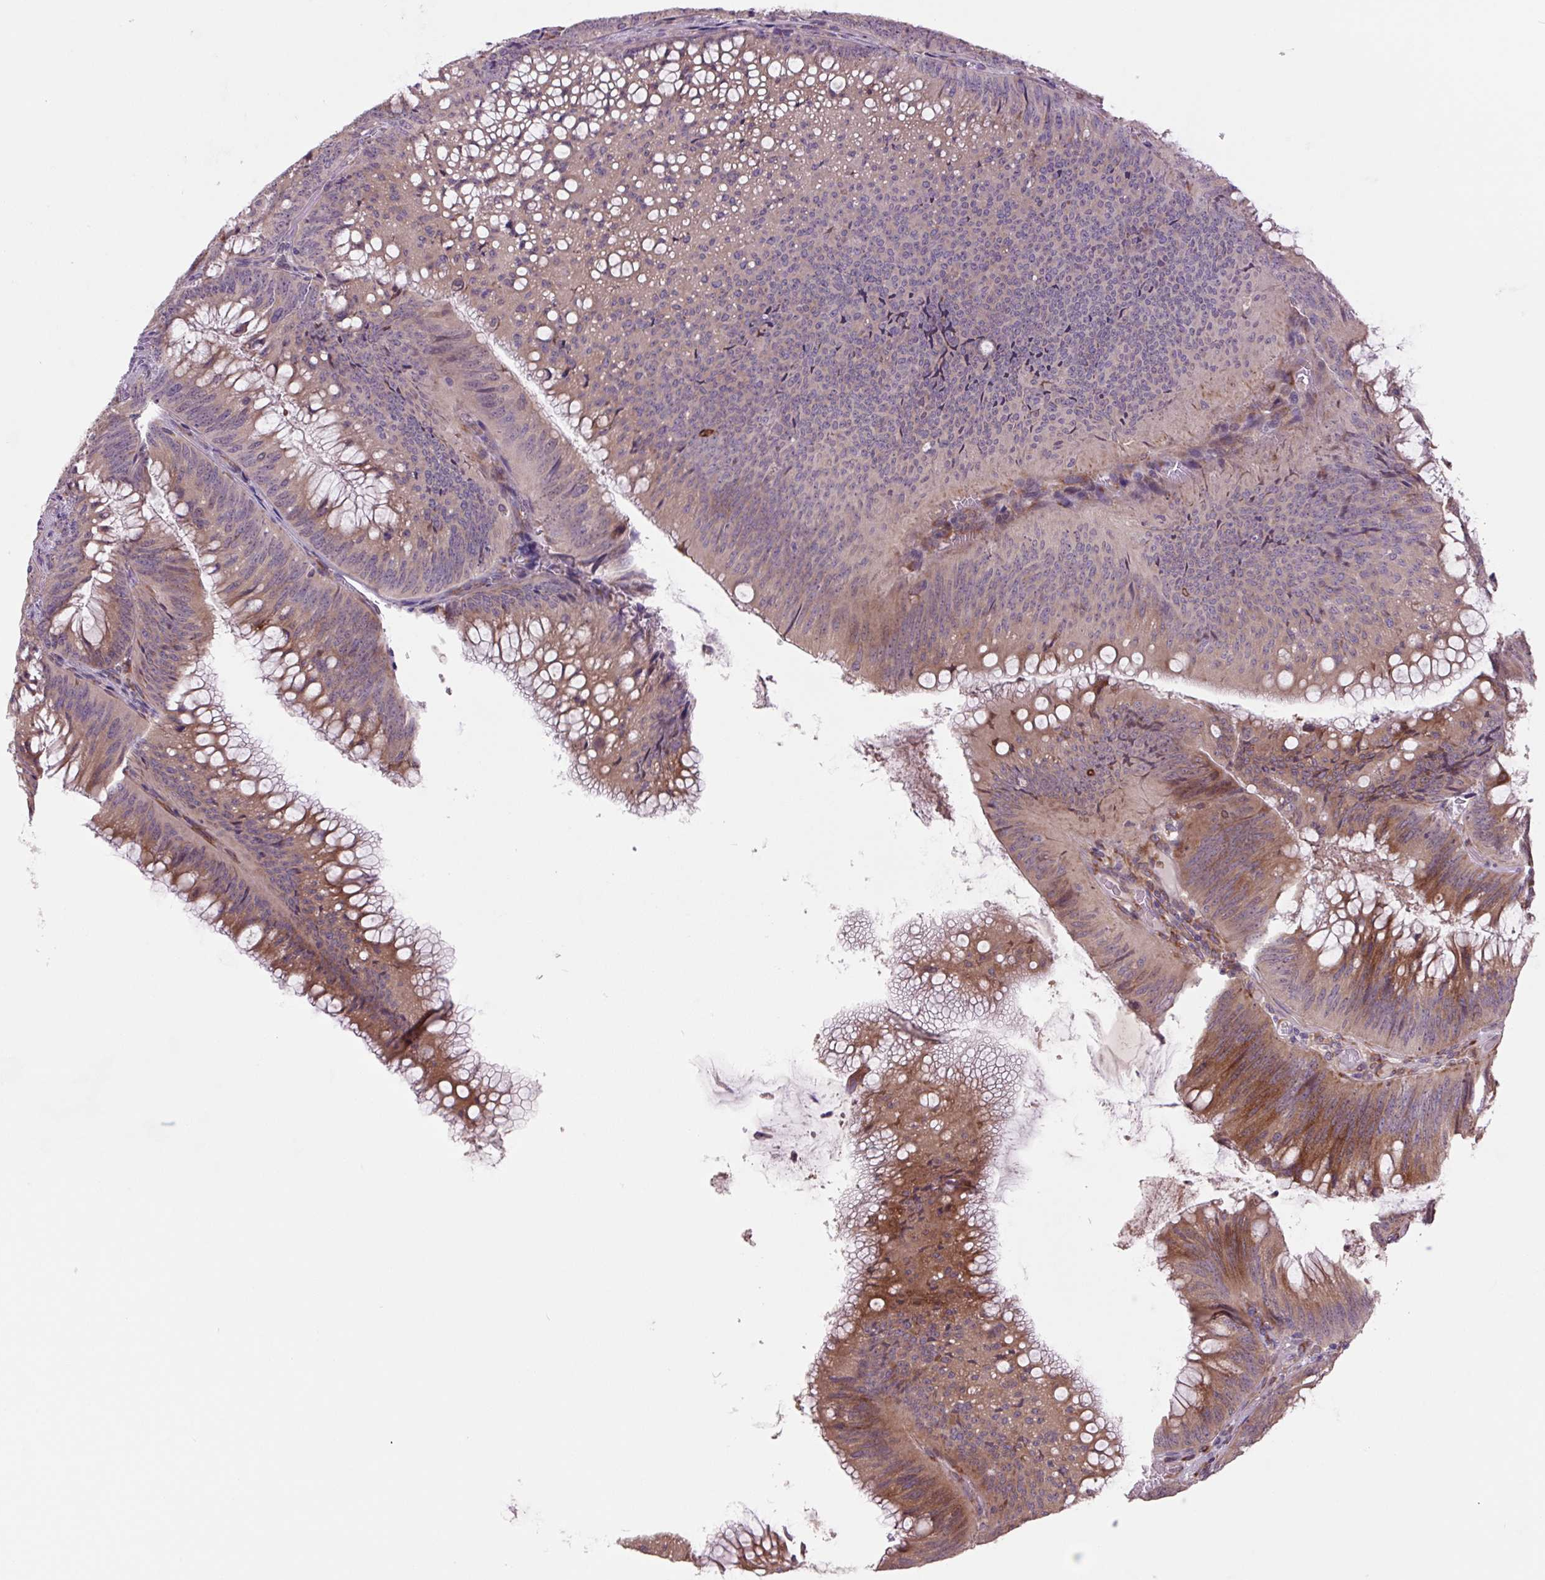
{"staining": {"intensity": "strong", "quantity": "<25%", "location": "cytoplasmic/membranous"}, "tissue": "colorectal cancer", "cell_type": "Tumor cells", "image_type": "cancer", "snomed": [{"axis": "morphology", "description": "Adenocarcinoma, NOS"}, {"axis": "topography", "description": "Rectum"}], "caption": "Immunohistochemistry (IHC) micrograph of colorectal adenocarcinoma stained for a protein (brown), which demonstrates medium levels of strong cytoplasmic/membranous staining in about <25% of tumor cells.", "gene": "PLA2G4A", "patient": {"sex": "female", "age": 72}}